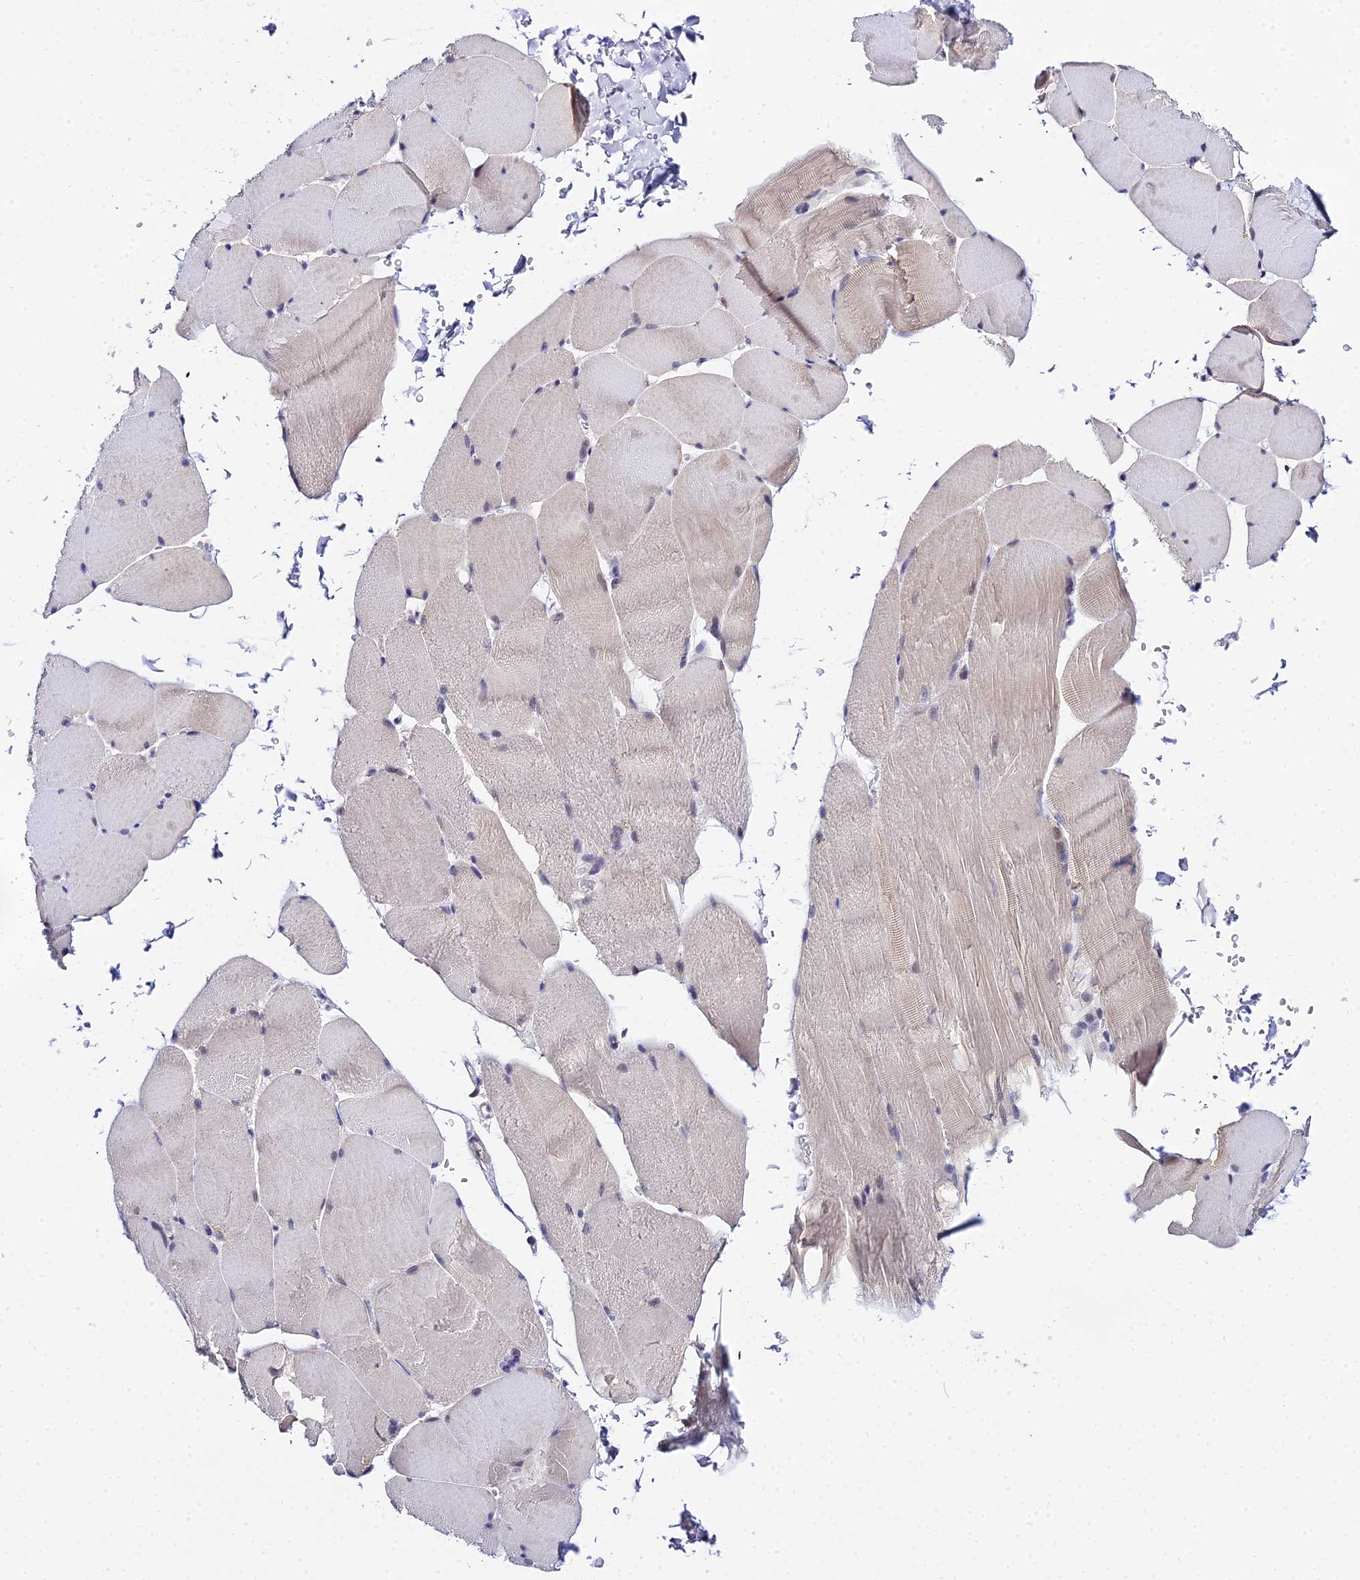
{"staining": {"intensity": "weak", "quantity": "<25%", "location": "cytoplasmic/membranous"}, "tissue": "skeletal muscle", "cell_type": "Myocytes", "image_type": "normal", "snomed": [{"axis": "morphology", "description": "Normal tissue, NOS"}, {"axis": "topography", "description": "Skin"}, {"axis": "topography", "description": "Skeletal muscle"}], "caption": "Skeletal muscle stained for a protein using immunohistochemistry reveals no positivity myocytes.", "gene": "ZNF628", "patient": {"sex": "male", "age": 83}}